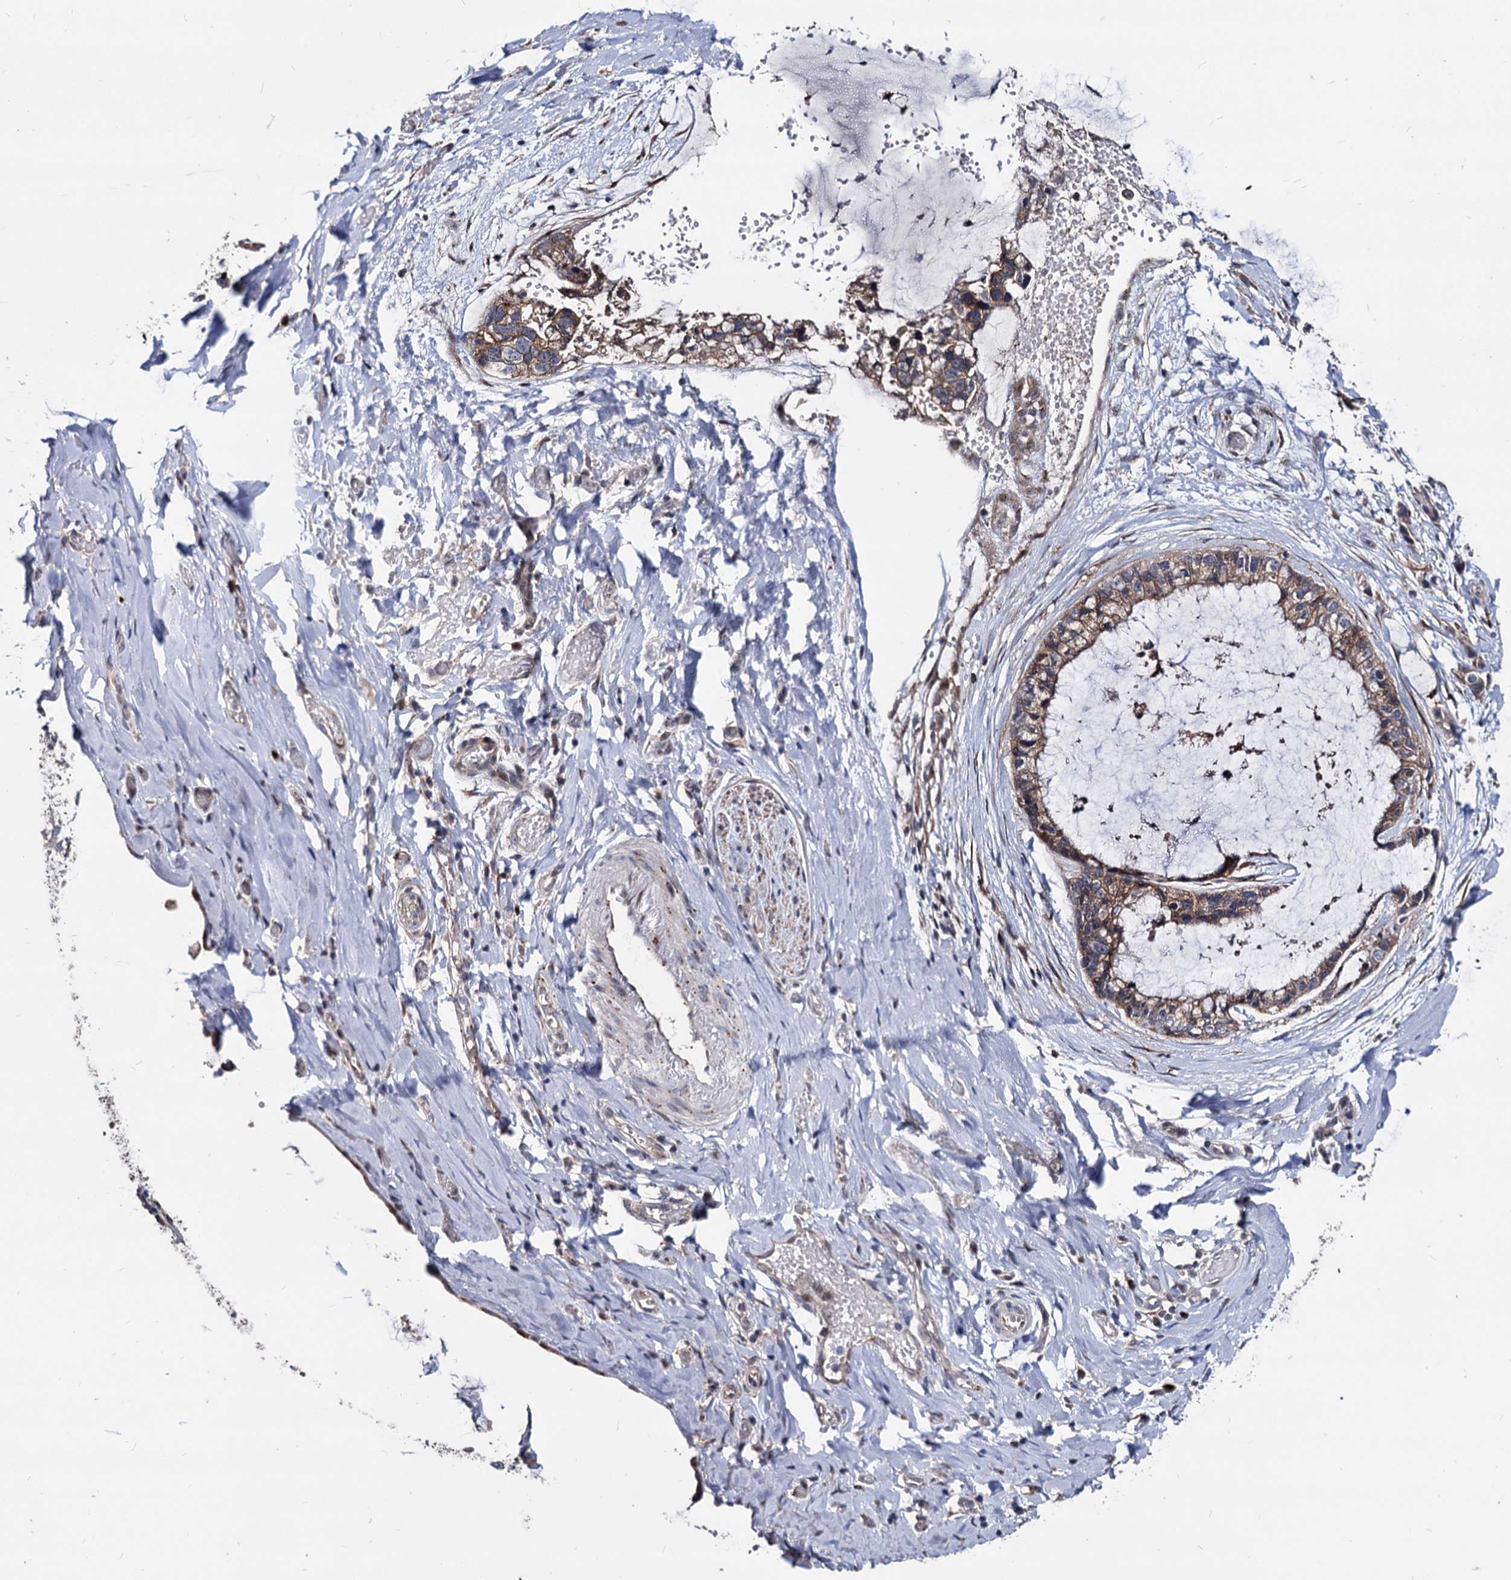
{"staining": {"intensity": "moderate", "quantity": "25%-75%", "location": "cytoplasmic/membranous"}, "tissue": "ovarian cancer", "cell_type": "Tumor cells", "image_type": "cancer", "snomed": [{"axis": "morphology", "description": "Cystadenocarcinoma, mucinous, NOS"}, {"axis": "topography", "description": "Ovary"}], "caption": "Human ovarian cancer (mucinous cystadenocarcinoma) stained for a protein (brown) shows moderate cytoplasmic/membranous positive expression in approximately 25%-75% of tumor cells.", "gene": "SMAGP", "patient": {"sex": "female", "age": 39}}